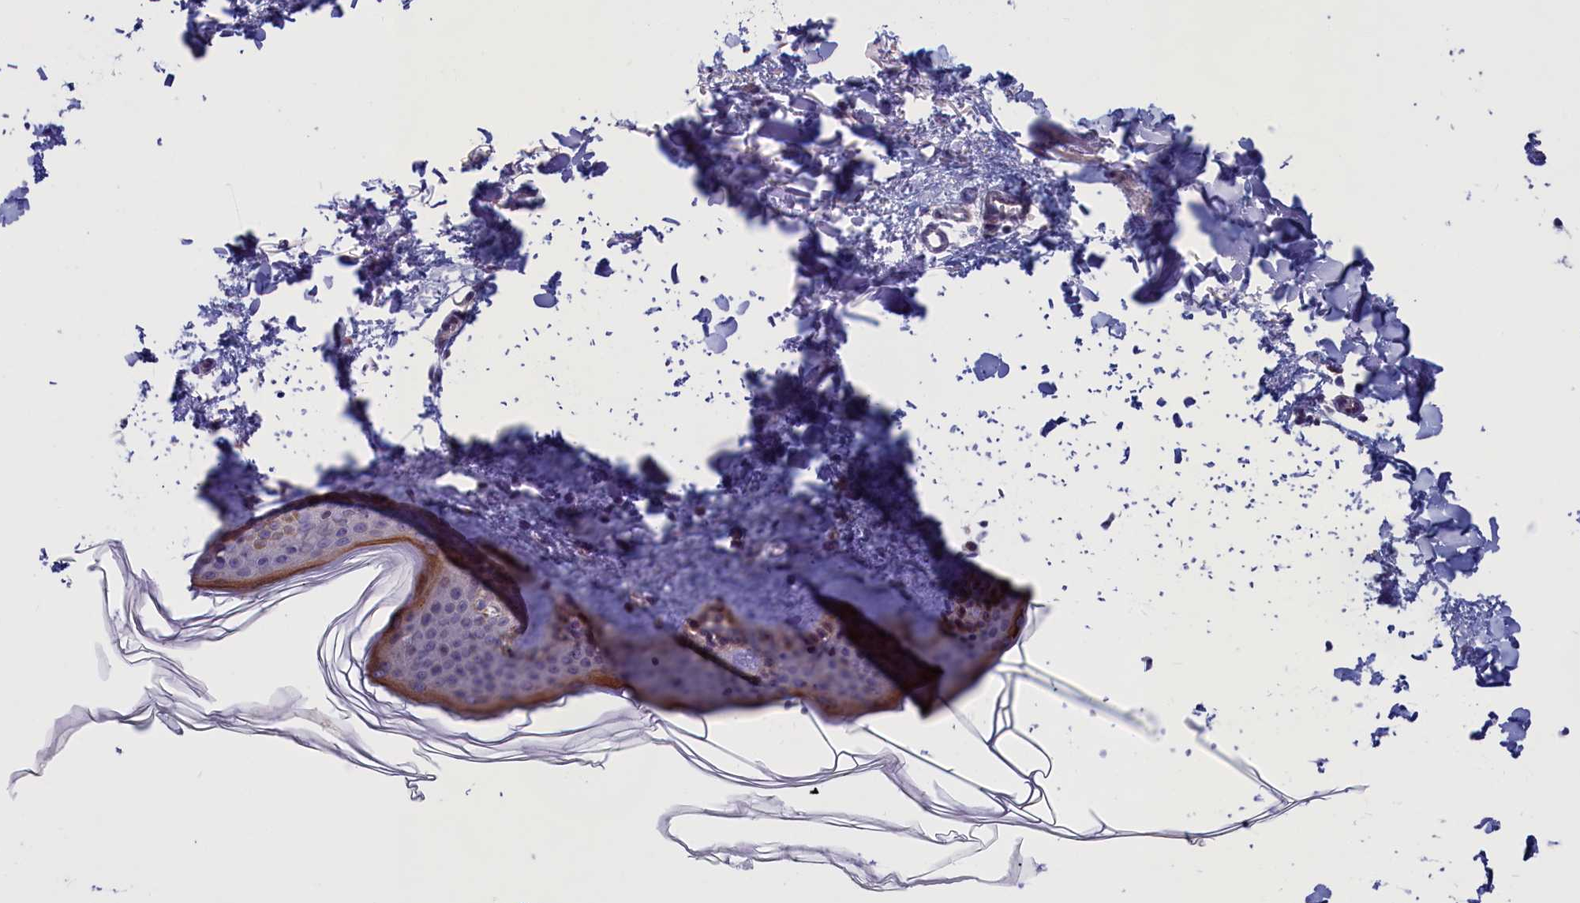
{"staining": {"intensity": "strong", "quantity": "25%-75%", "location": "cytoplasmic/membranous"}, "tissue": "skin", "cell_type": "Keratinocytes", "image_type": "normal", "snomed": [{"axis": "morphology", "description": "Normal tissue, NOS"}, {"axis": "topography", "description": "Skin"}], "caption": "Skin stained with immunohistochemistry (IHC) demonstrates strong cytoplasmic/membranous expression in approximately 25%-75% of keratinocytes.", "gene": "LIG1", "patient": {"sex": "female", "age": 58}}